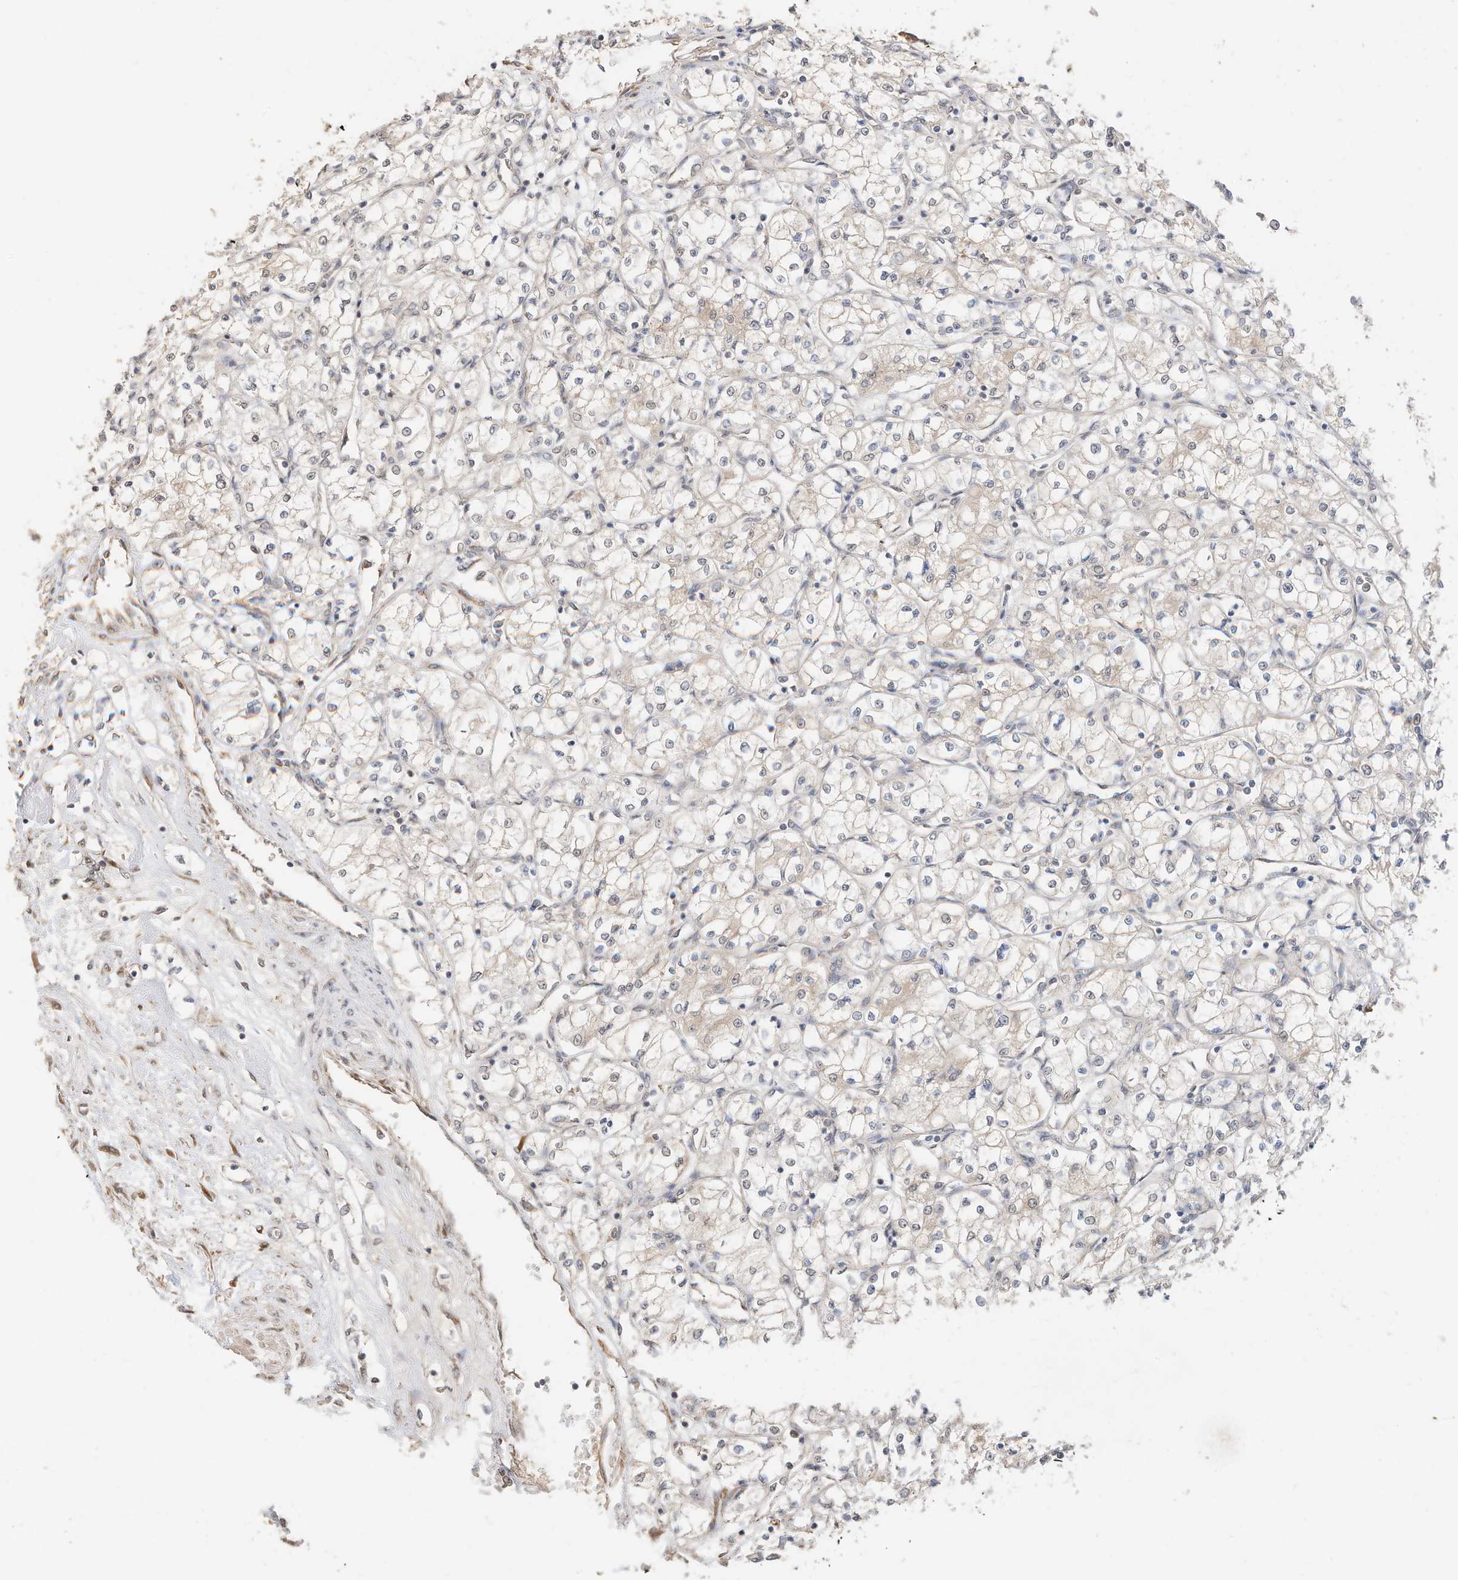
{"staining": {"intensity": "negative", "quantity": "none", "location": "none"}, "tissue": "renal cancer", "cell_type": "Tumor cells", "image_type": "cancer", "snomed": [{"axis": "morphology", "description": "Adenocarcinoma, NOS"}, {"axis": "topography", "description": "Kidney"}], "caption": "This is an immunohistochemistry micrograph of renal cancer (adenocarcinoma). There is no staining in tumor cells.", "gene": "CAGE1", "patient": {"sex": "male", "age": 59}}